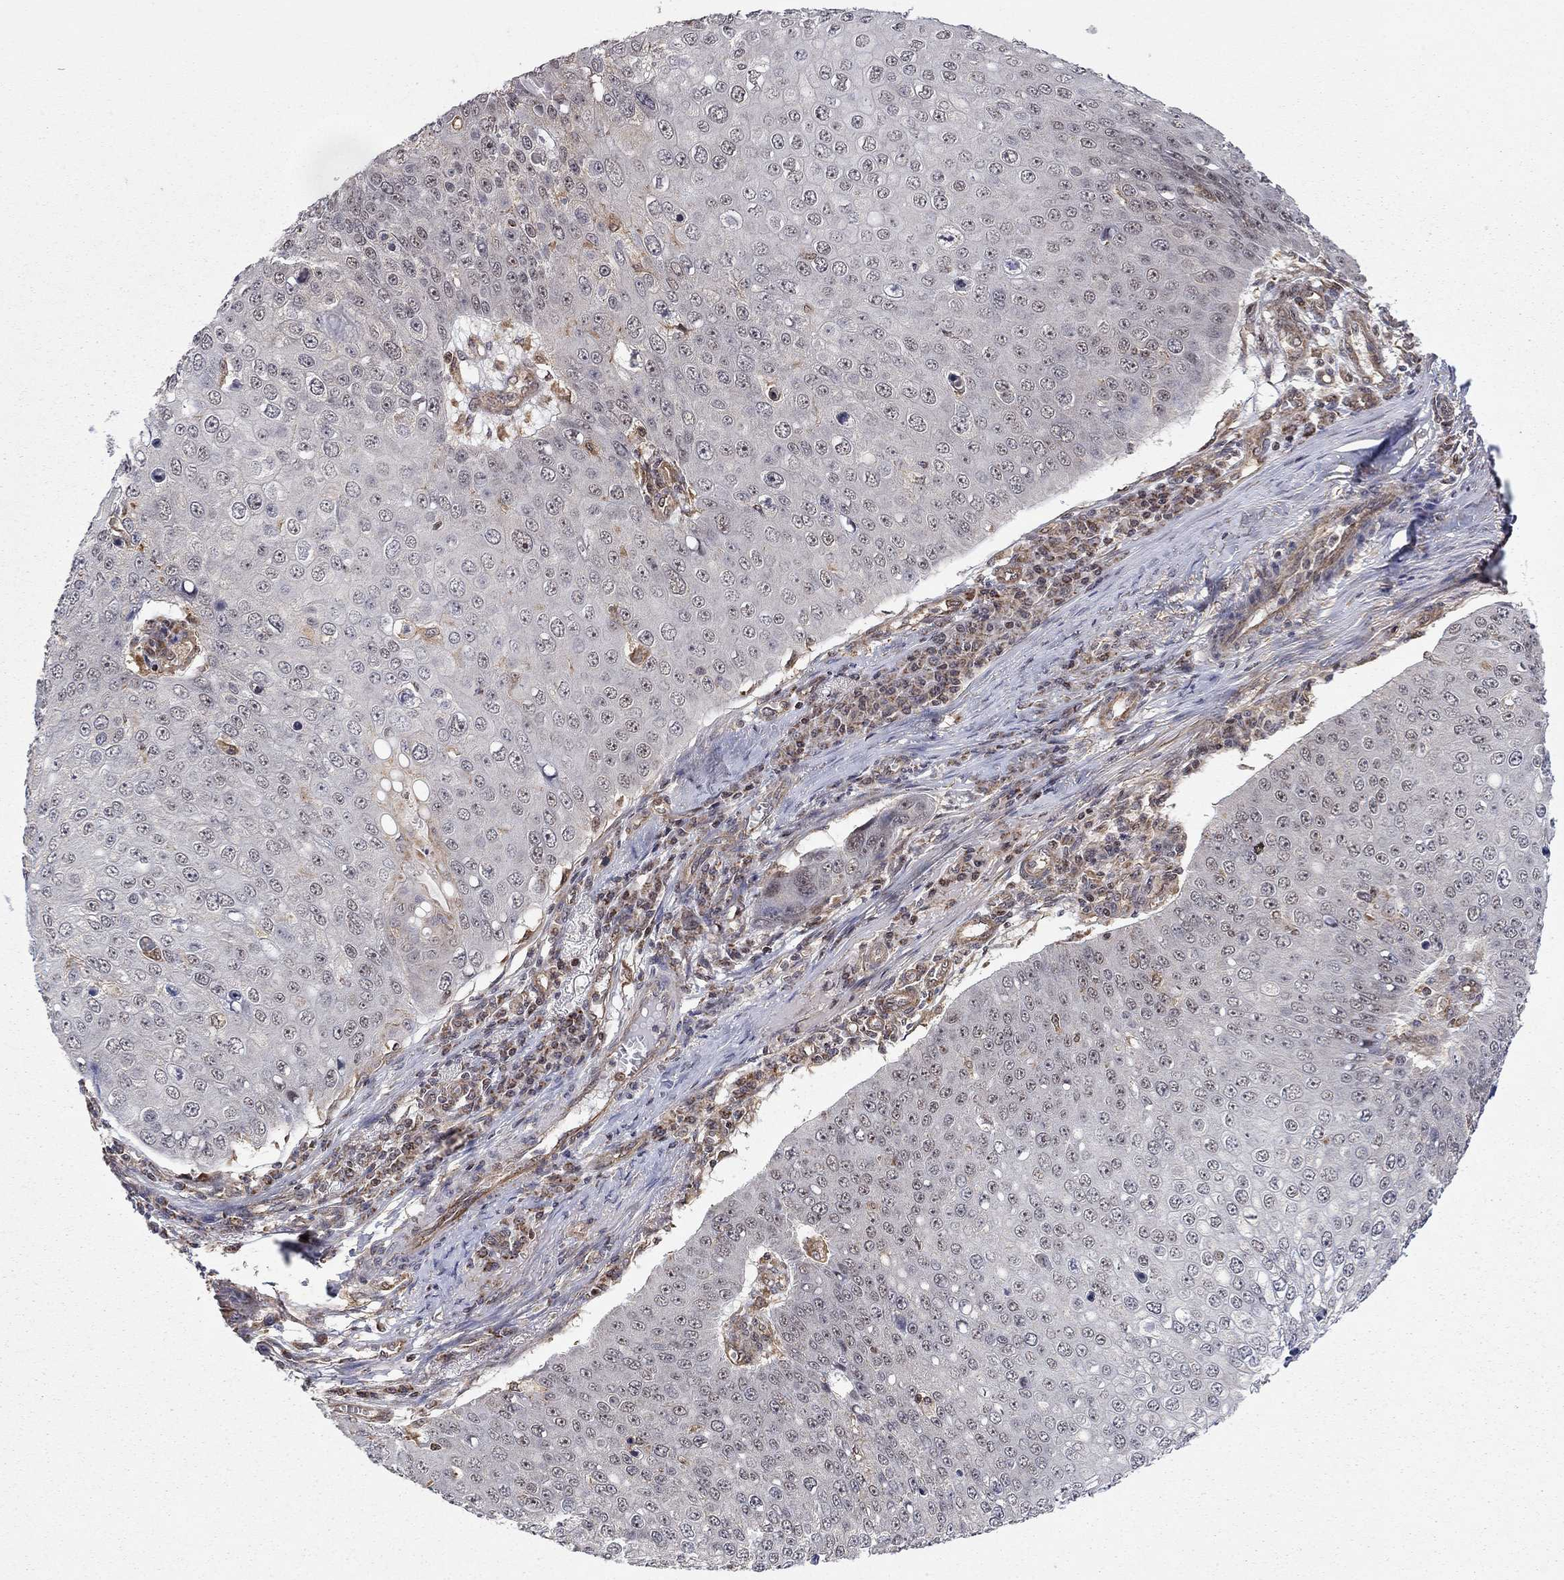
{"staining": {"intensity": "negative", "quantity": "none", "location": "none"}, "tissue": "skin cancer", "cell_type": "Tumor cells", "image_type": "cancer", "snomed": [{"axis": "morphology", "description": "Squamous cell carcinoma, NOS"}, {"axis": "topography", "description": "Skin"}], "caption": "Immunohistochemical staining of skin squamous cell carcinoma demonstrates no significant staining in tumor cells.", "gene": "TDP1", "patient": {"sex": "male", "age": 71}}